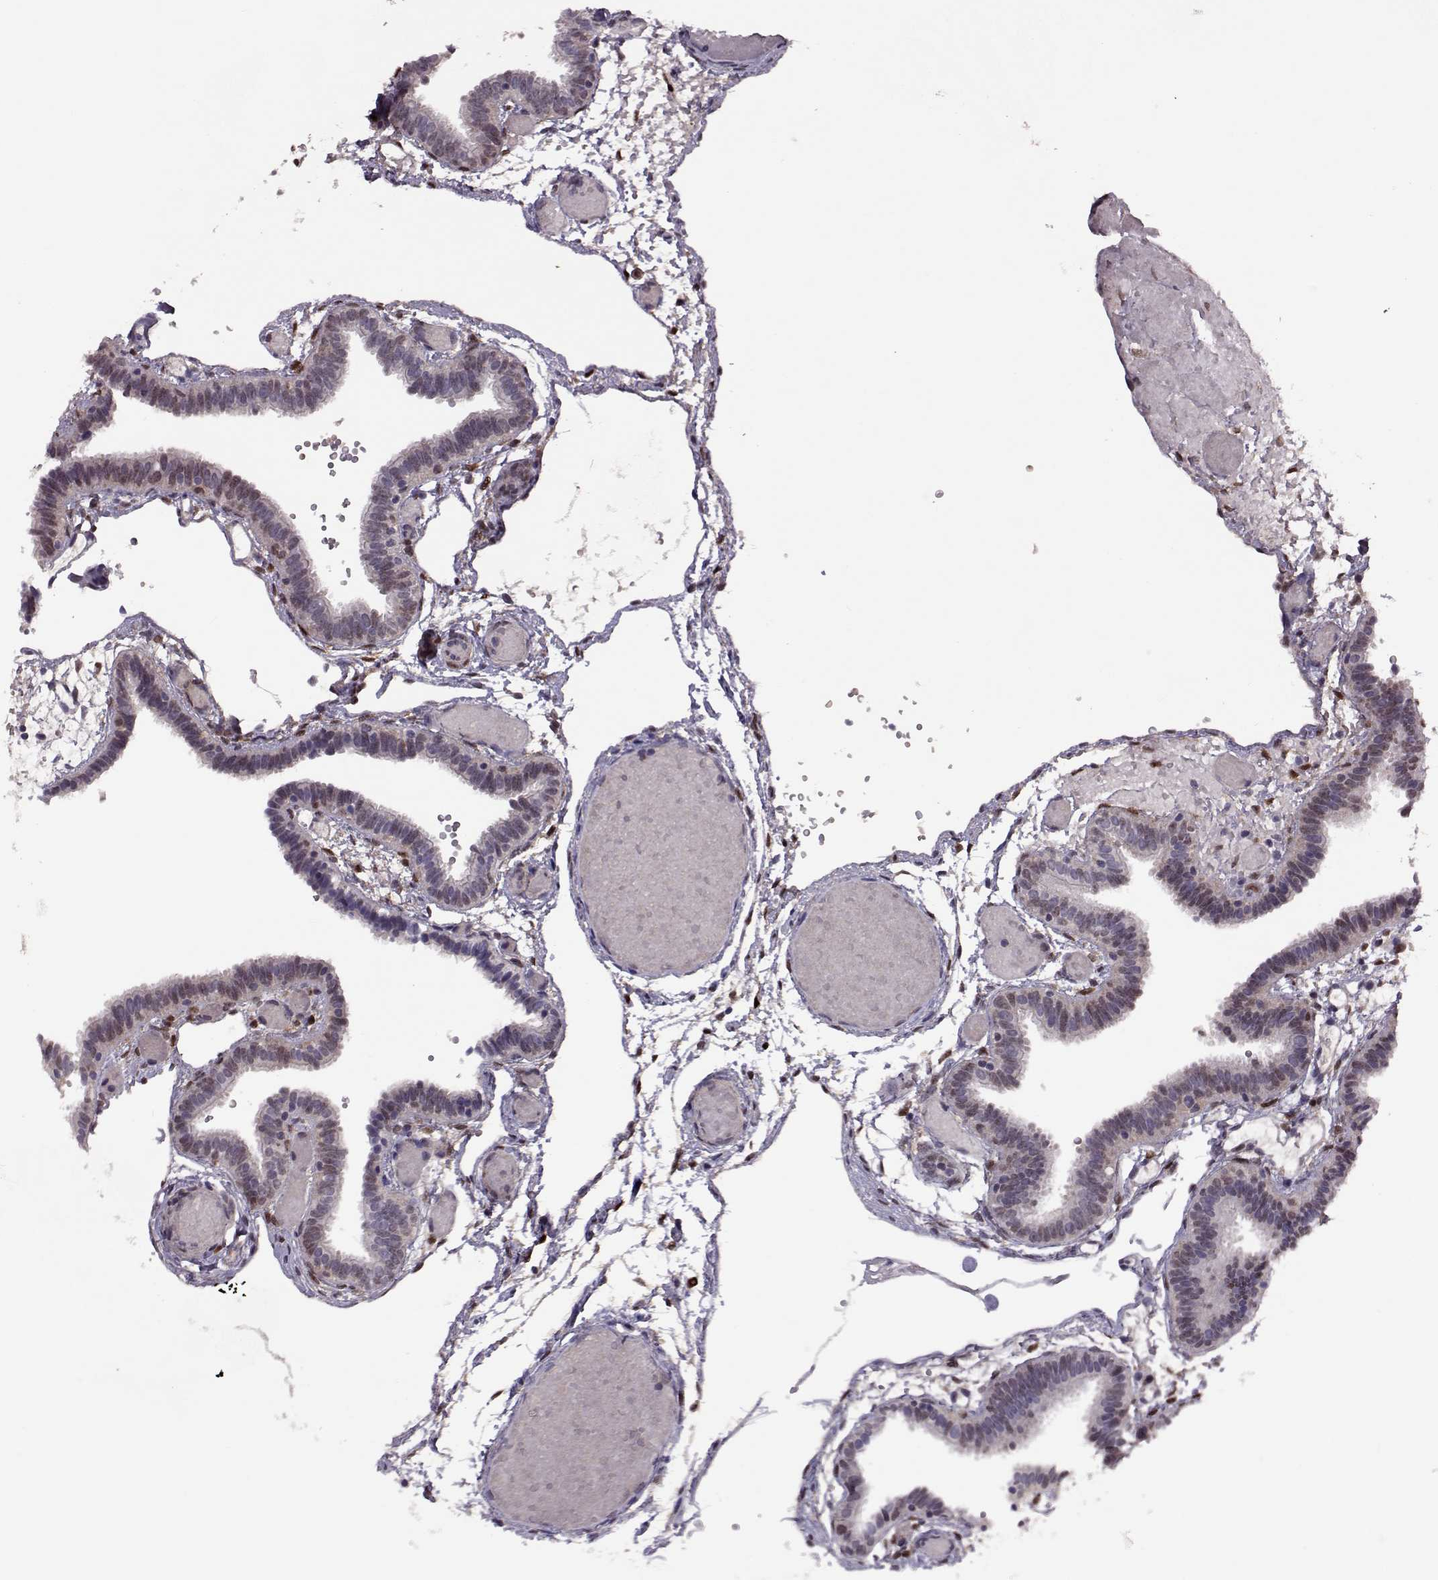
{"staining": {"intensity": "weak", "quantity": "<25%", "location": "cytoplasmic/membranous,nuclear"}, "tissue": "fallopian tube", "cell_type": "Glandular cells", "image_type": "normal", "snomed": [{"axis": "morphology", "description": "Normal tissue, NOS"}, {"axis": "topography", "description": "Fallopian tube"}], "caption": "Immunohistochemistry (IHC) image of benign fallopian tube stained for a protein (brown), which demonstrates no positivity in glandular cells.", "gene": "CDK4", "patient": {"sex": "female", "age": 37}}